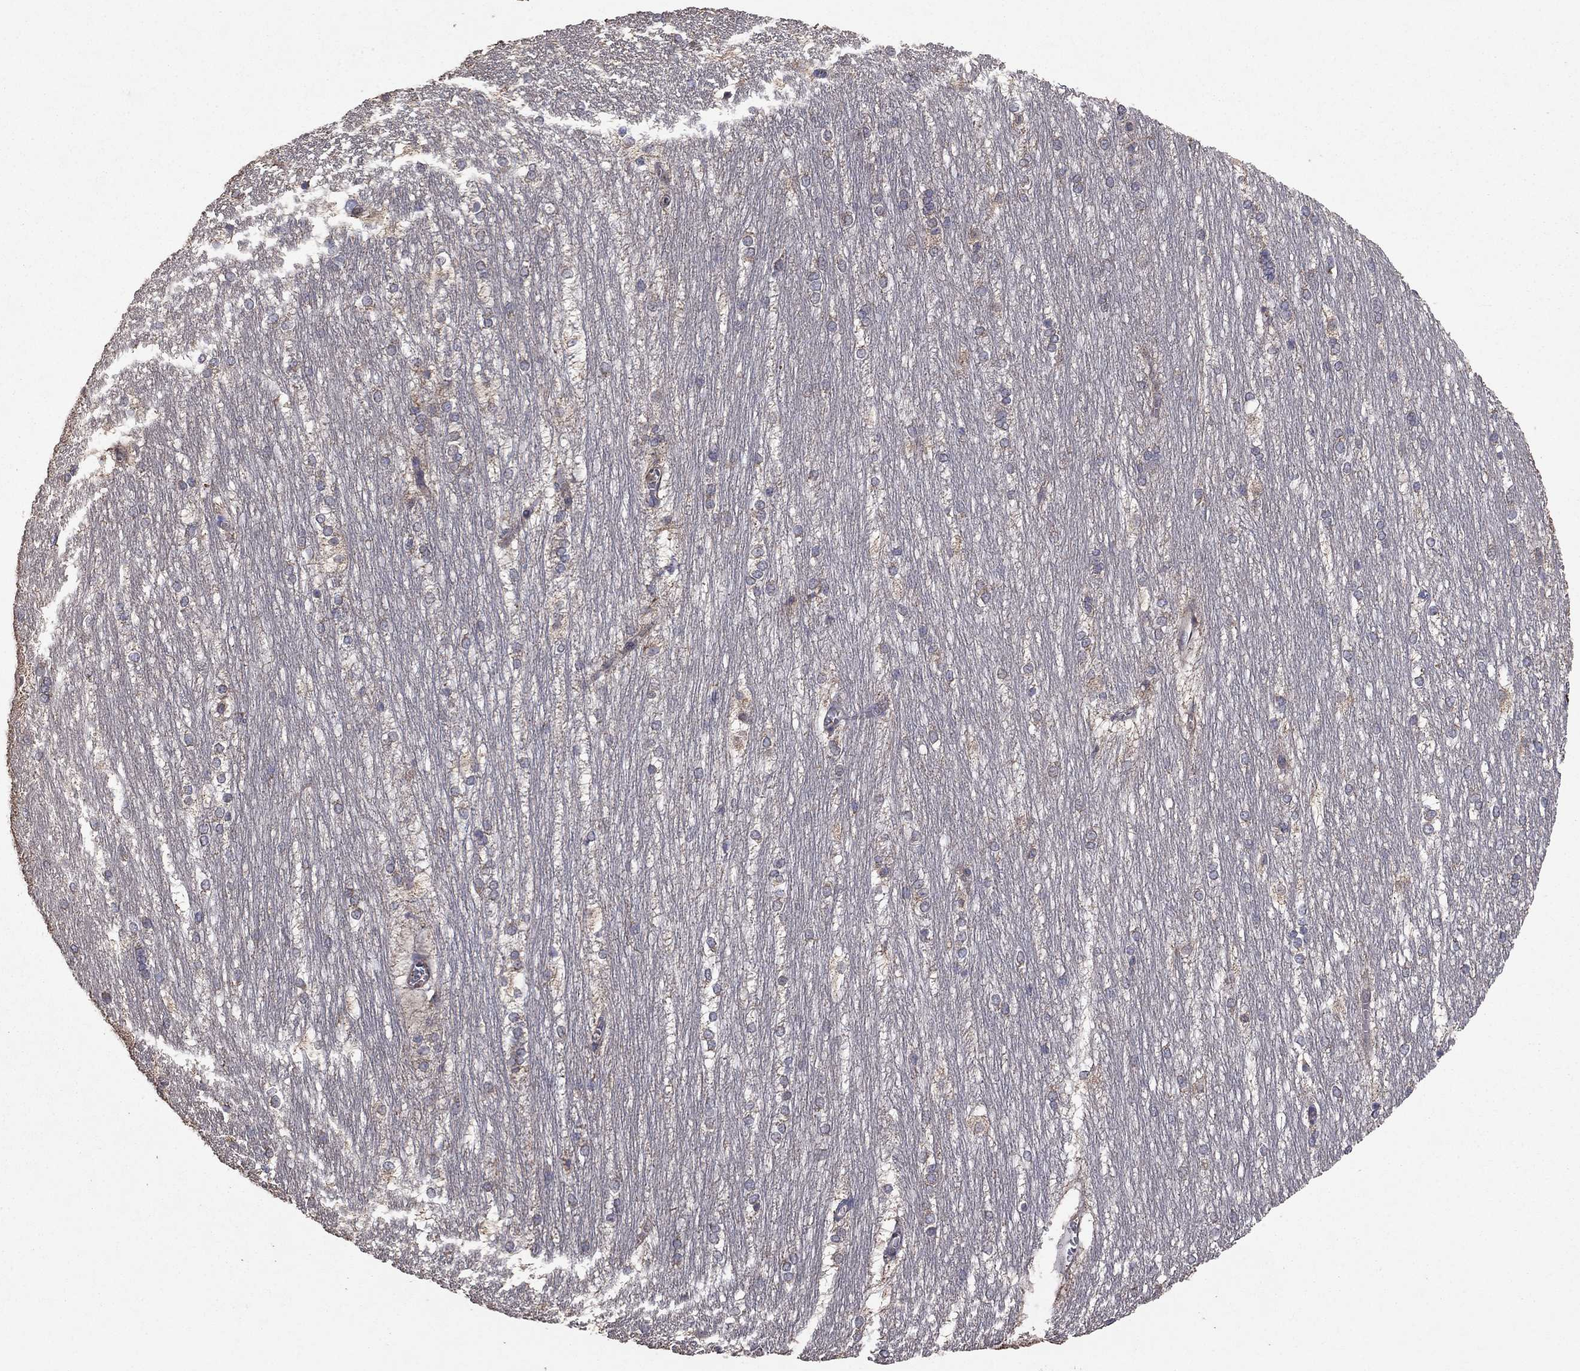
{"staining": {"intensity": "negative", "quantity": "none", "location": "none"}, "tissue": "hippocampus", "cell_type": "Glial cells", "image_type": "normal", "snomed": [{"axis": "morphology", "description": "Normal tissue, NOS"}, {"axis": "topography", "description": "Cerebral cortex"}, {"axis": "topography", "description": "Hippocampus"}], "caption": "This micrograph is of benign hippocampus stained with immunohistochemistry to label a protein in brown with the nuclei are counter-stained blue. There is no positivity in glial cells. (DAB (3,3'-diaminobenzidine) IHC, high magnification).", "gene": "FLT4", "patient": {"sex": "female", "age": 19}}